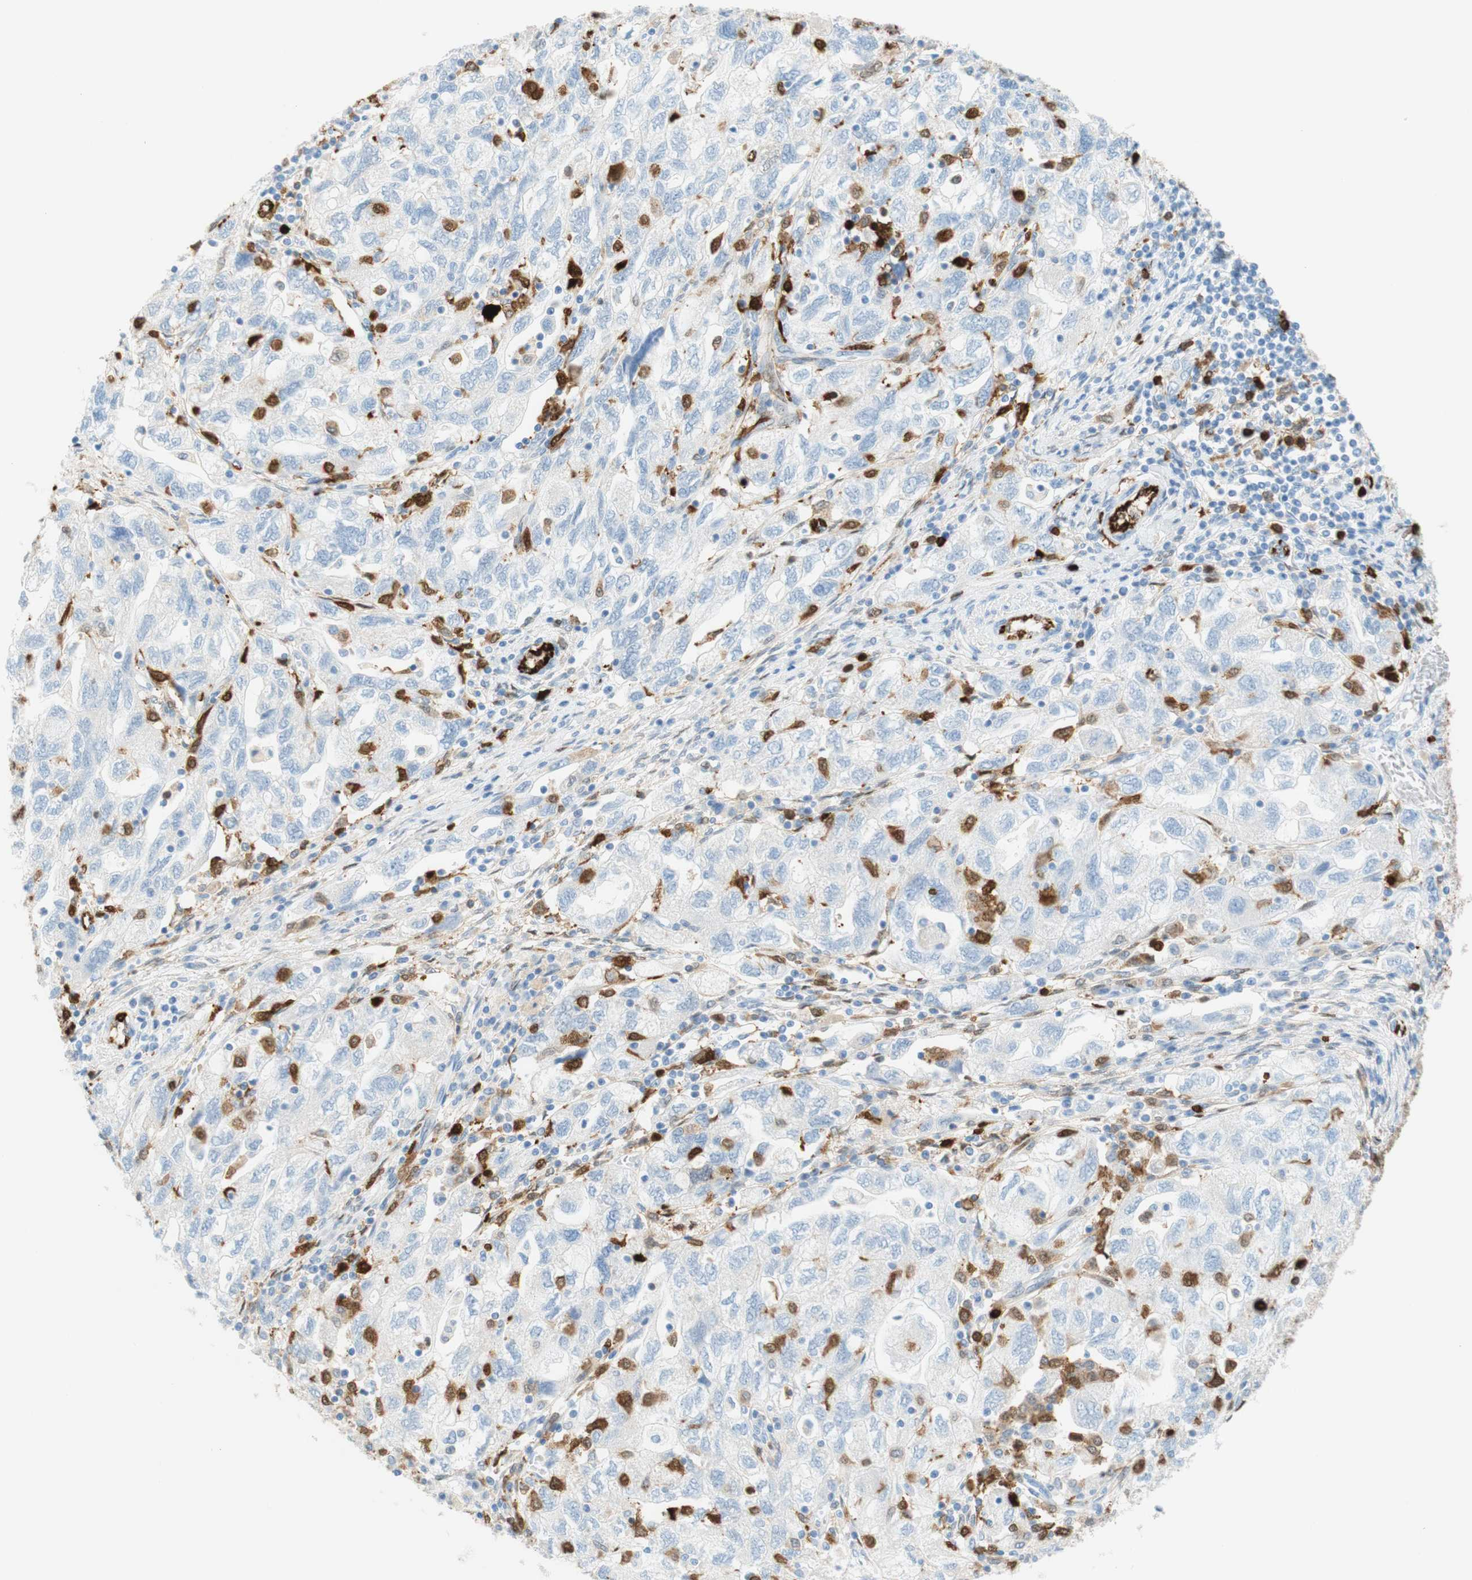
{"staining": {"intensity": "strong", "quantity": "<25%", "location": "cytoplasmic/membranous"}, "tissue": "ovarian cancer", "cell_type": "Tumor cells", "image_type": "cancer", "snomed": [{"axis": "morphology", "description": "Carcinoma, NOS"}, {"axis": "morphology", "description": "Cystadenocarcinoma, serous, NOS"}, {"axis": "topography", "description": "Ovary"}], "caption": "Ovarian cancer stained with a brown dye exhibits strong cytoplasmic/membranous positive expression in approximately <25% of tumor cells.", "gene": "STMN1", "patient": {"sex": "female", "age": 69}}